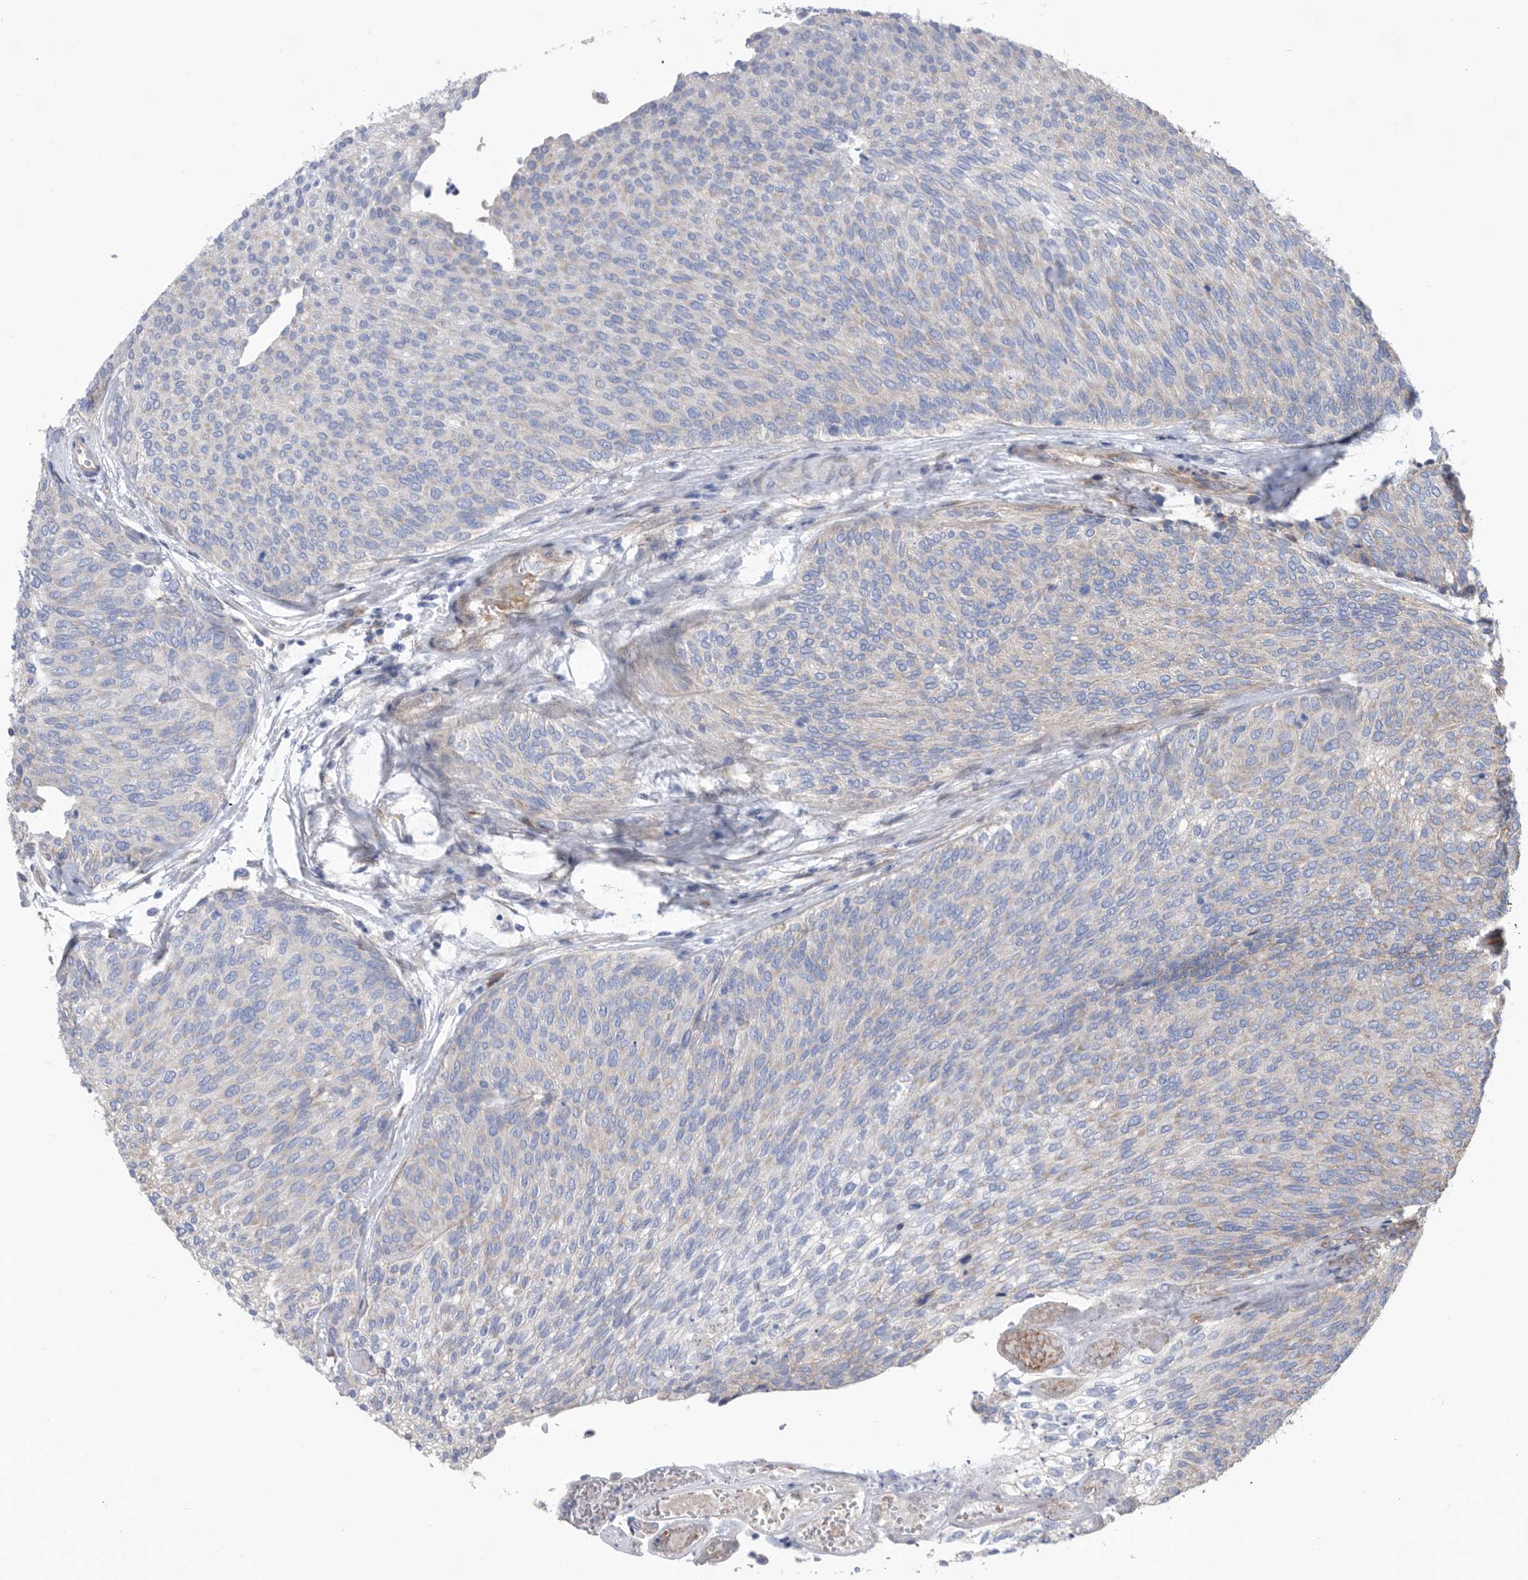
{"staining": {"intensity": "negative", "quantity": "none", "location": "none"}, "tissue": "urothelial cancer", "cell_type": "Tumor cells", "image_type": "cancer", "snomed": [{"axis": "morphology", "description": "Urothelial carcinoma, Low grade"}, {"axis": "topography", "description": "Urinary bladder"}], "caption": "A high-resolution micrograph shows immunohistochemistry (IHC) staining of urothelial cancer, which demonstrates no significant expression in tumor cells.", "gene": "ATP13A3", "patient": {"sex": "female", "age": 79}}